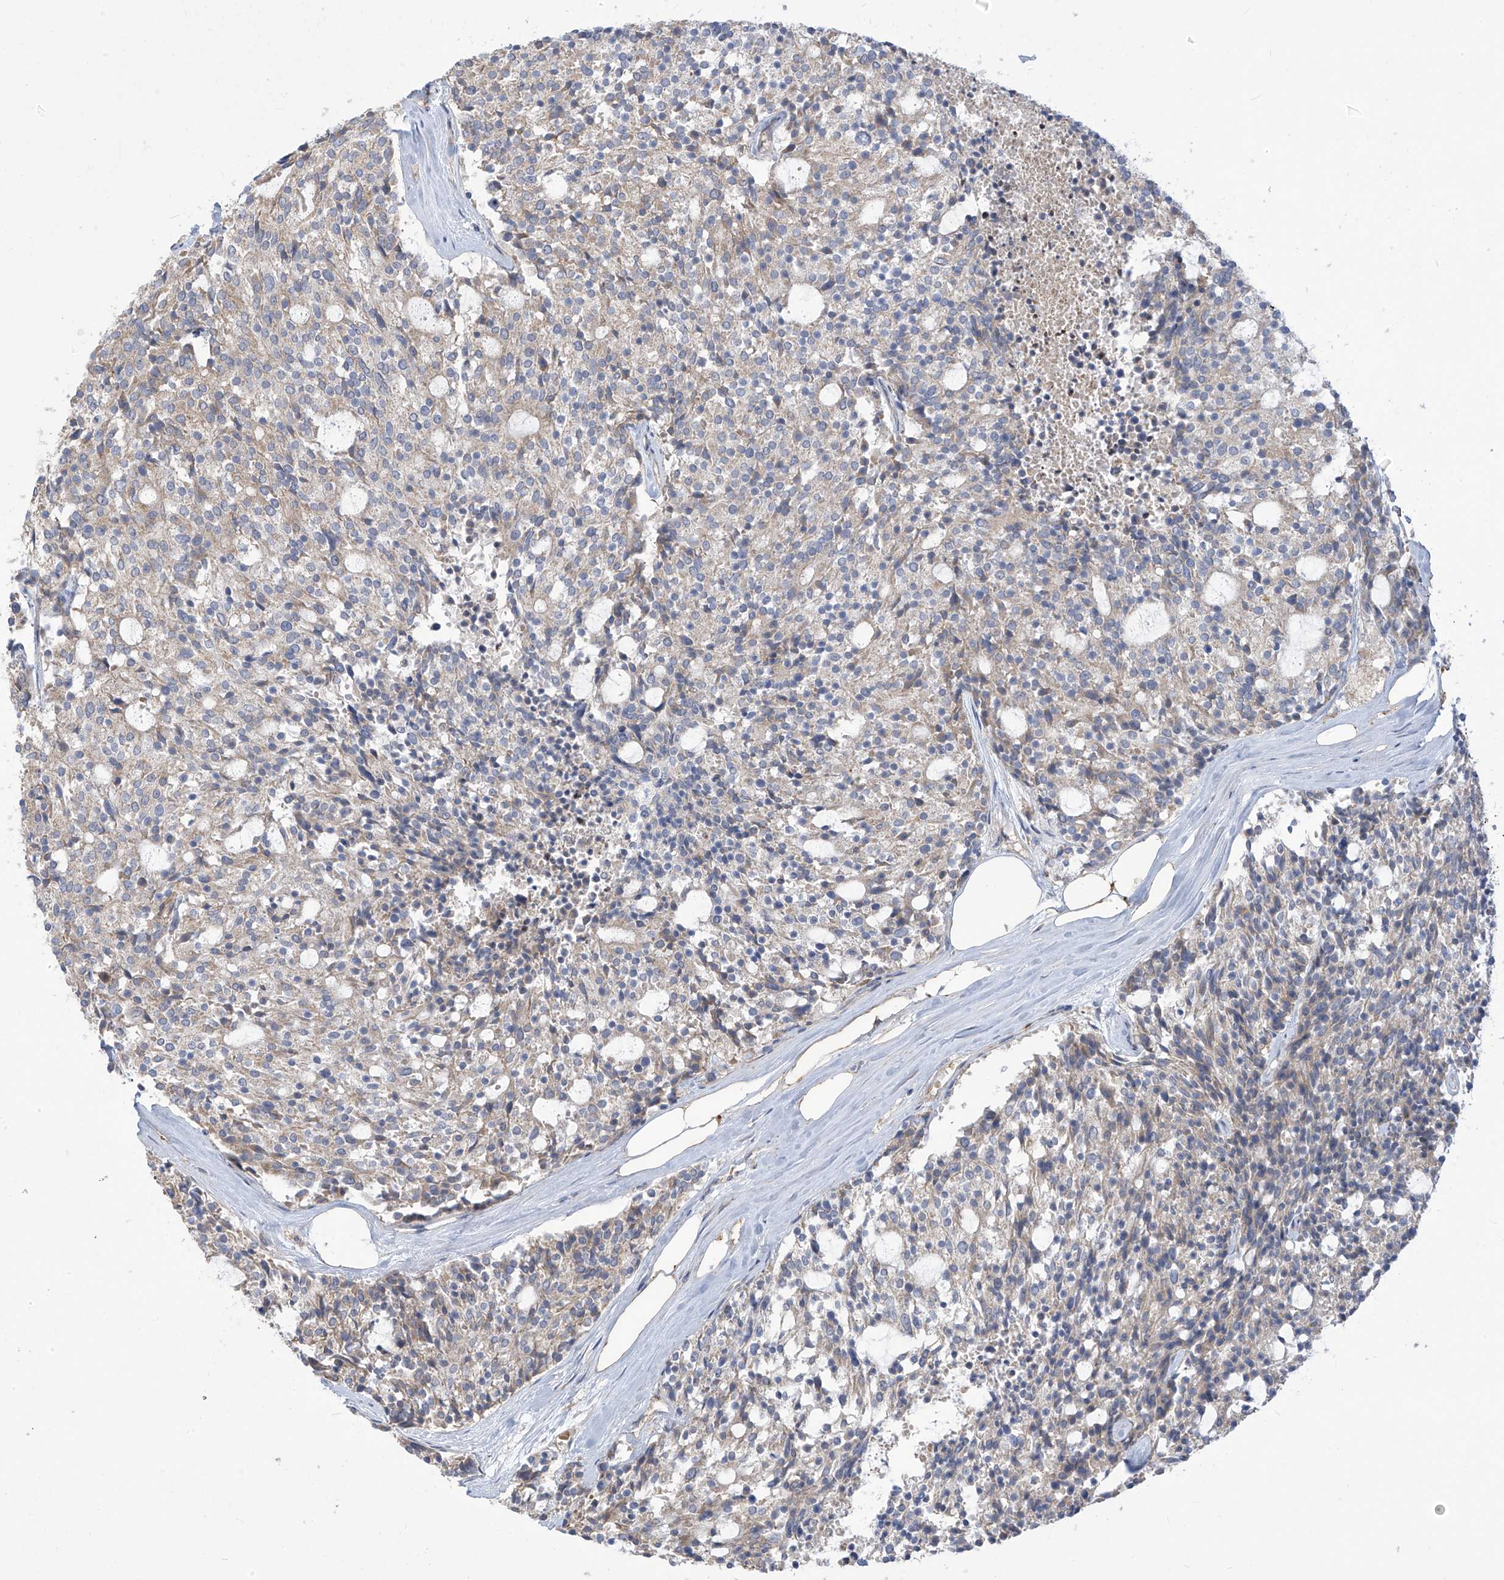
{"staining": {"intensity": "weak", "quantity": "<25%", "location": "cytoplasmic/membranous"}, "tissue": "carcinoid", "cell_type": "Tumor cells", "image_type": "cancer", "snomed": [{"axis": "morphology", "description": "Carcinoid, malignant, NOS"}, {"axis": "topography", "description": "Pancreas"}], "caption": "IHC micrograph of neoplastic tissue: human malignant carcinoid stained with DAB shows no significant protein positivity in tumor cells.", "gene": "ADAT2", "patient": {"sex": "female", "age": 54}}